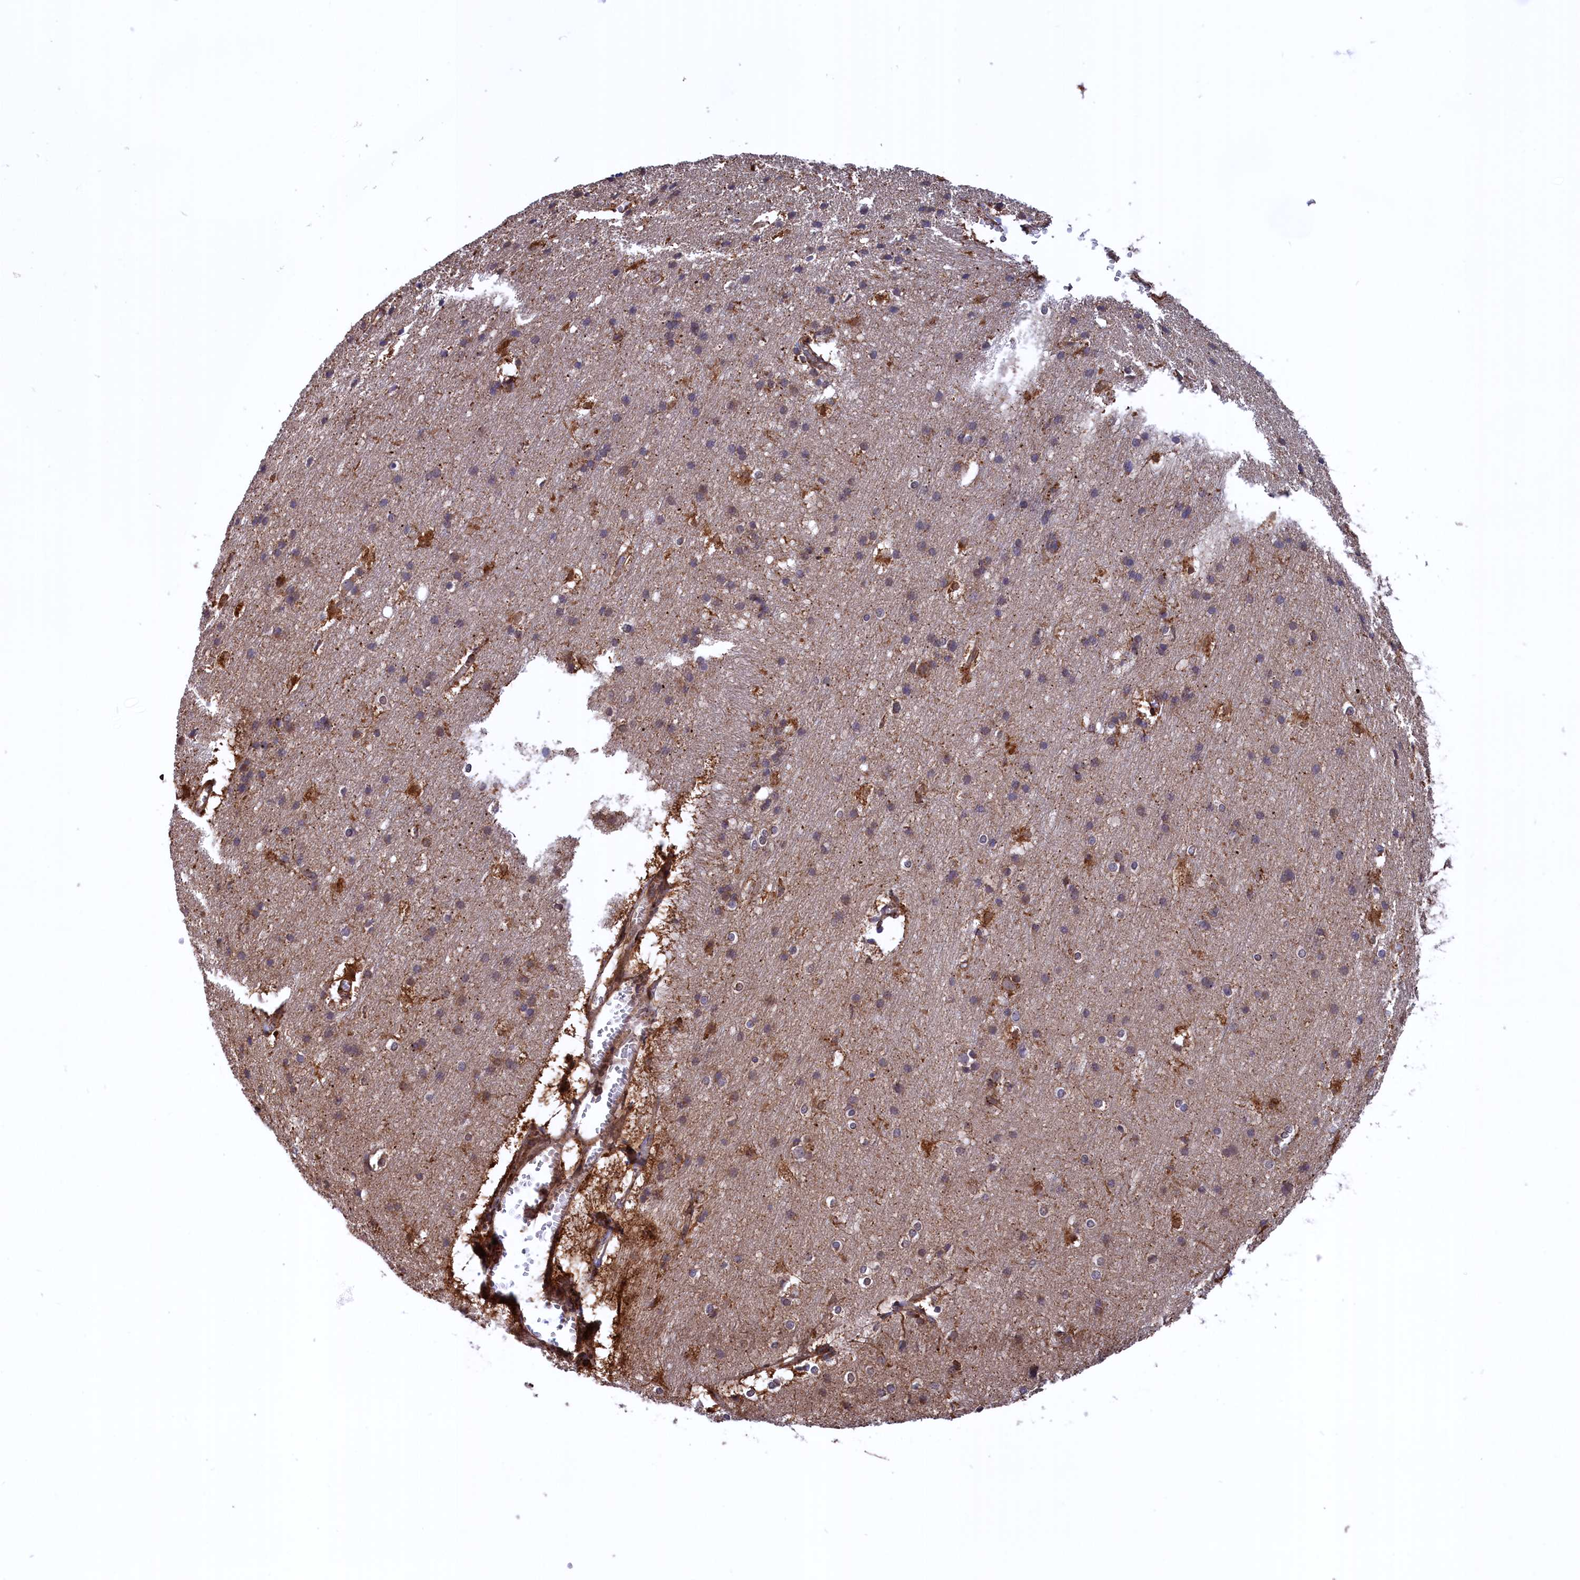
{"staining": {"intensity": "moderate", "quantity": ">75%", "location": "cytoplasmic/membranous"}, "tissue": "cerebral cortex", "cell_type": "Endothelial cells", "image_type": "normal", "snomed": [{"axis": "morphology", "description": "Normal tissue, NOS"}, {"axis": "topography", "description": "Cerebral cortex"}], "caption": "Endothelial cells demonstrate medium levels of moderate cytoplasmic/membranous staining in approximately >75% of cells in unremarkable cerebral cortex.", "gene": "PLA2G4C", "patient": {"sex": "male", "age": 54}}